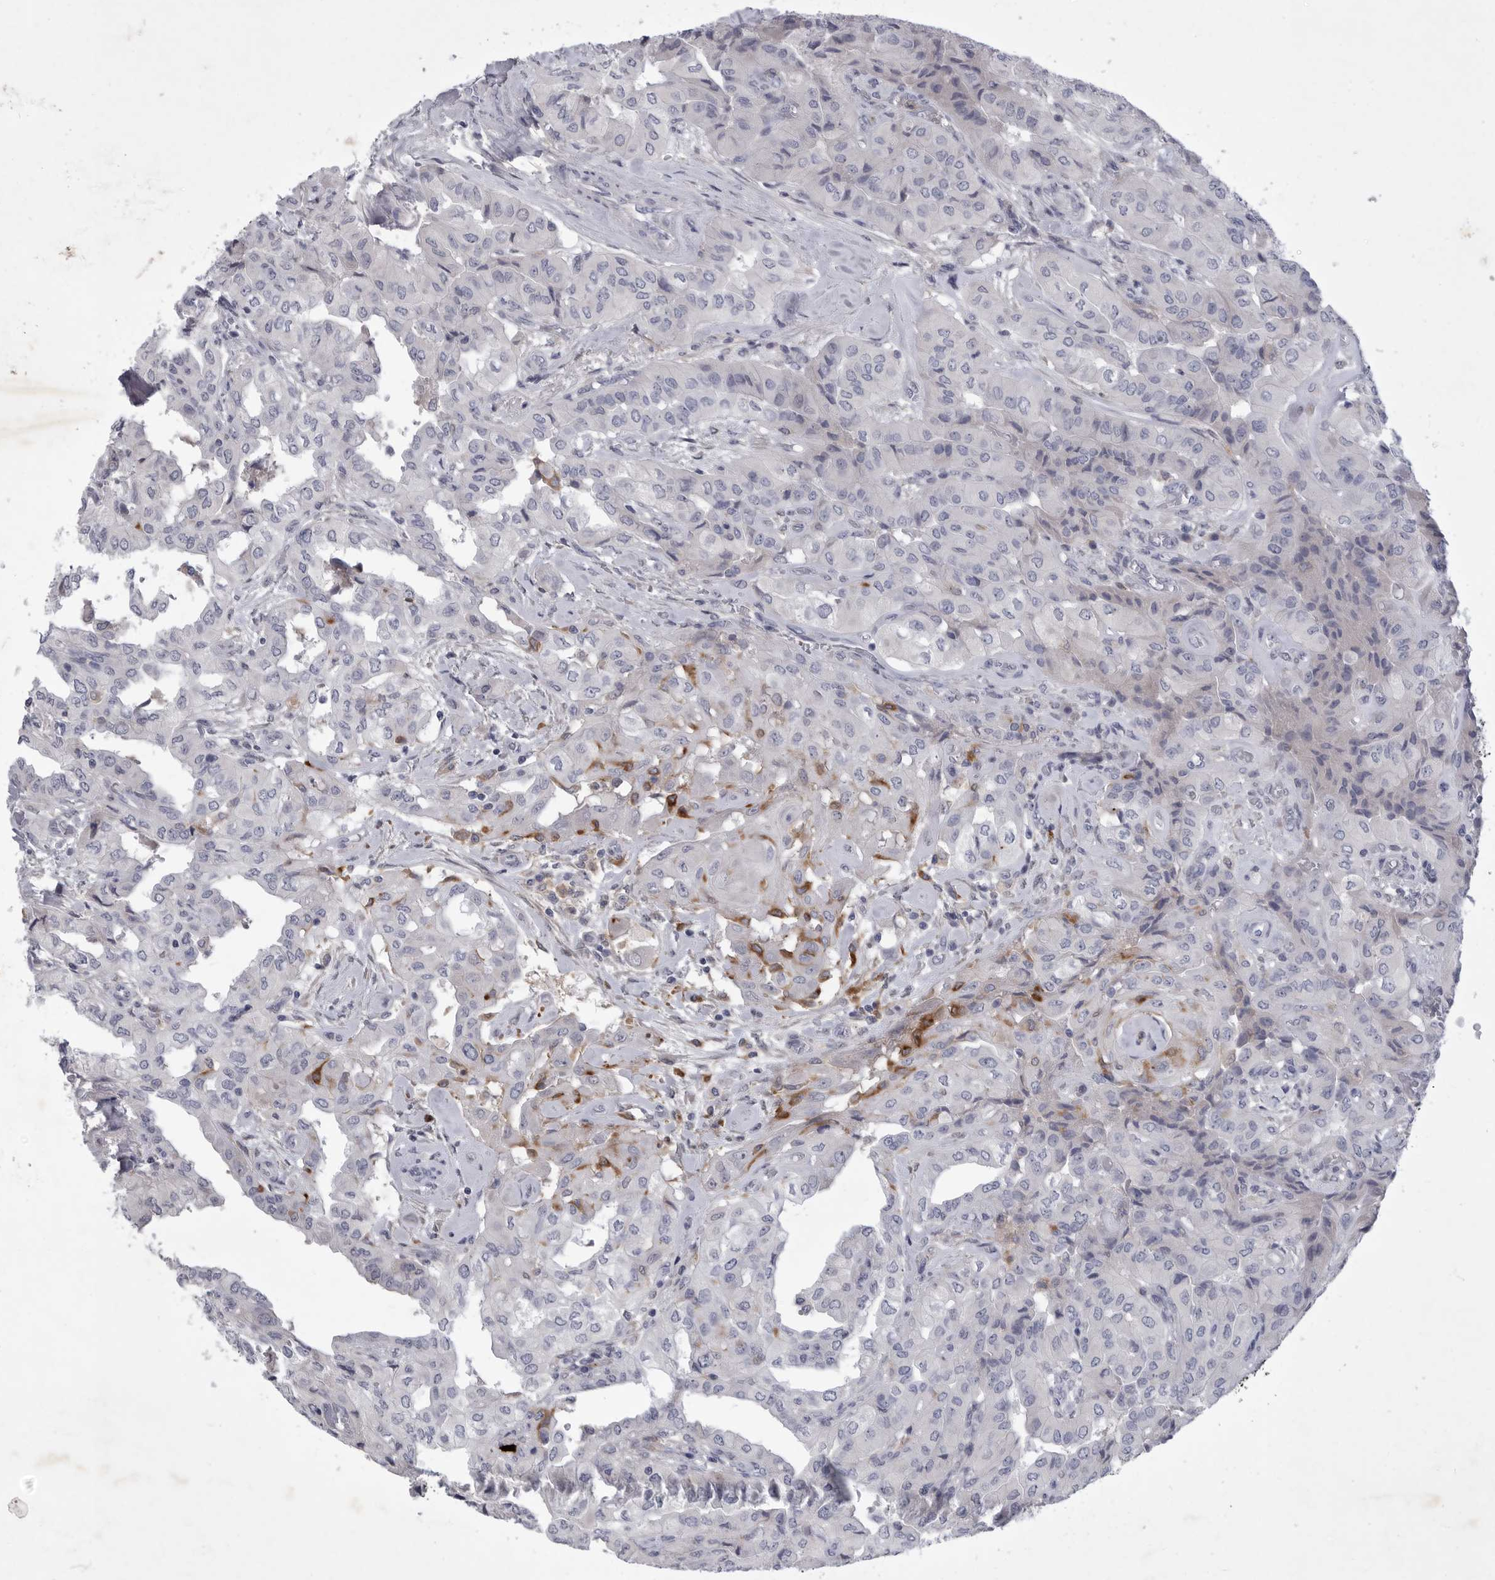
{"staining": {"intensity": "negative", "quantity": "none", "location": "none"}, "tissue": "thyroid cancer", "cell_type": "Tumor cells", "image_type": "cancer", "snomed": [{"axis": "morphology", "description": "Papillary adenocarcinoma, NOS"}, {"axis": "topography", "description": "Thyroid gland"}], "caption": "Thyroid cancer (papillary adenocarcinoma) was stained to show a protein in brown. There is no significant expression in tumor cells.", "gene": "SIGLEC10", "patient": {"sex": "female", "age": 59}}